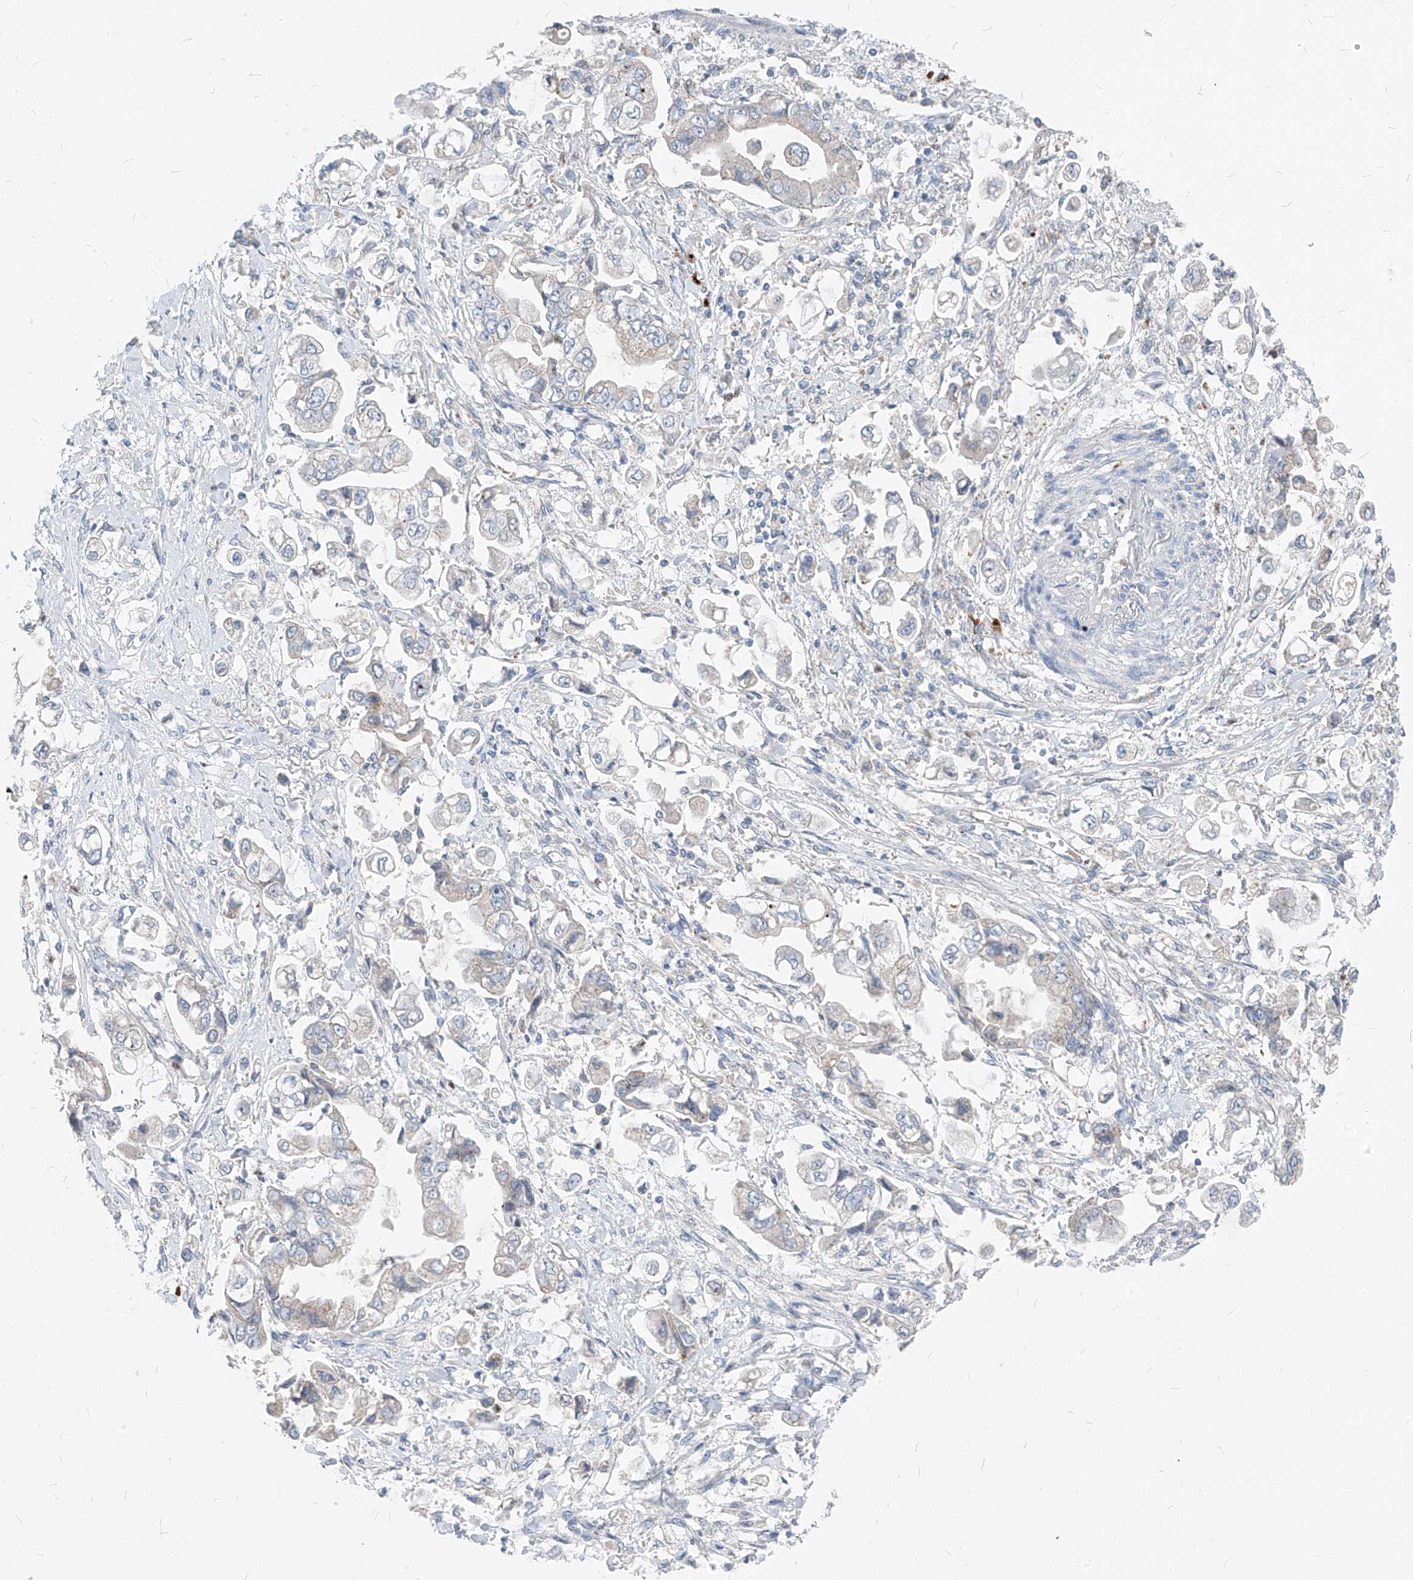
{"staining": {"intensity": "weak", "quantity": "<25%", "location": "cytoplasmic/membranous"}, "tissue": "stomach cancer", "cell_type": "Tumor cells", "image_type": "cancer", "snomed": [{"axis": "morphology", "description": "Adenocarcinoma, NOS"}, {"axis": "topography", "description": "Stomach"}], "caption": "Immunohistochemistry (IHC) histopathology image of stomach cancer (adenocarcinoma) stained for a protein (brown), which exhibits no expression in tumor cells.", "gene": "CHMP2B", "patient": {"sex": "male", "age": 62}}